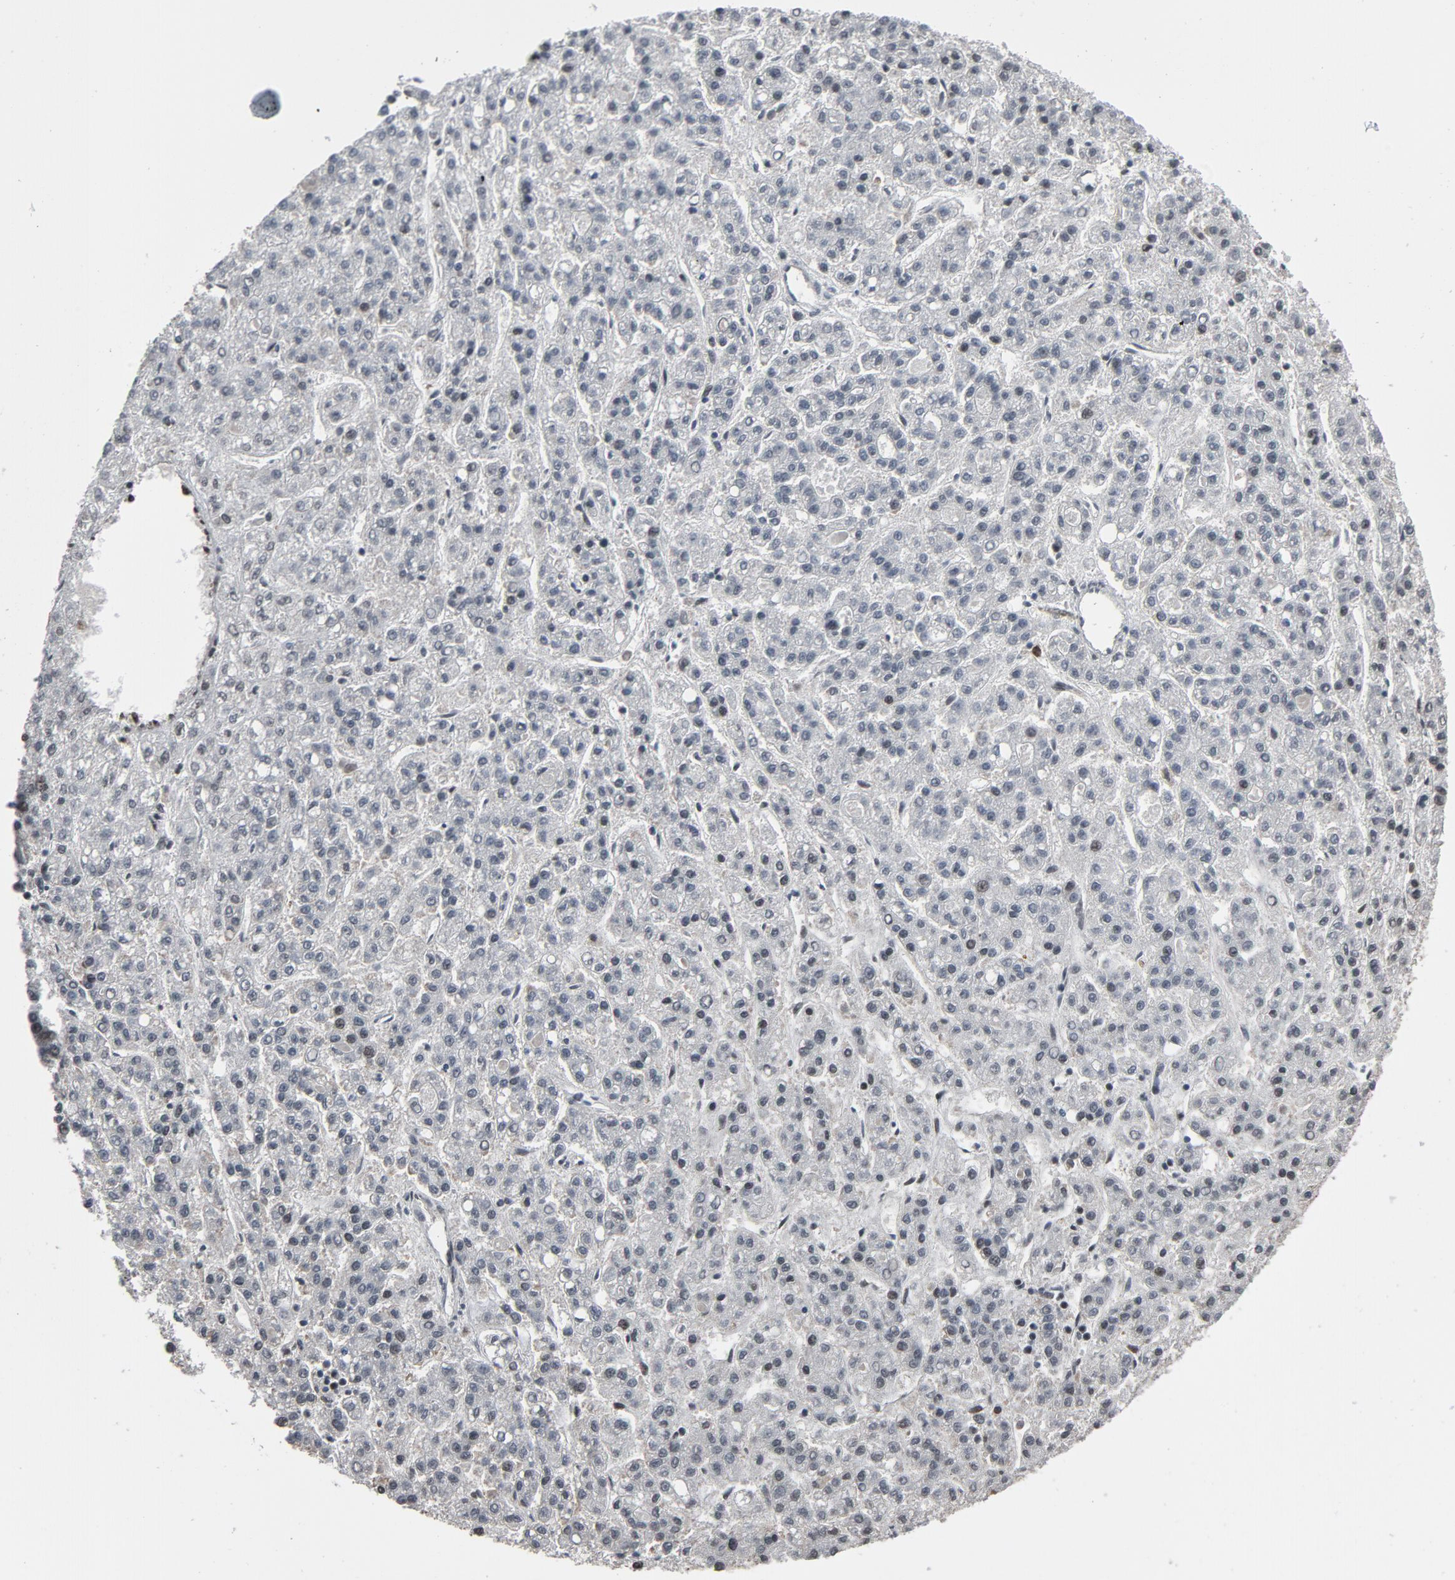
{"staining": {"intensity": "negative", "quantity": "none", "location": "none"}, "tissue": "liver cancer", "cell_type": "Tumor cells", "image_type": "cancer", "snomed": [{"axis": "morphology", "description": "Carcinoma, Hepatocellular, NOS"}, {"axis": "topography", "description": "Liver"}], "caption": "This is an IHC photomicrograph of human liver cancer. There is no positivity in tumor cells.", "gene": "PDZD4", "patient": {"sex": "male", "age": 70}}